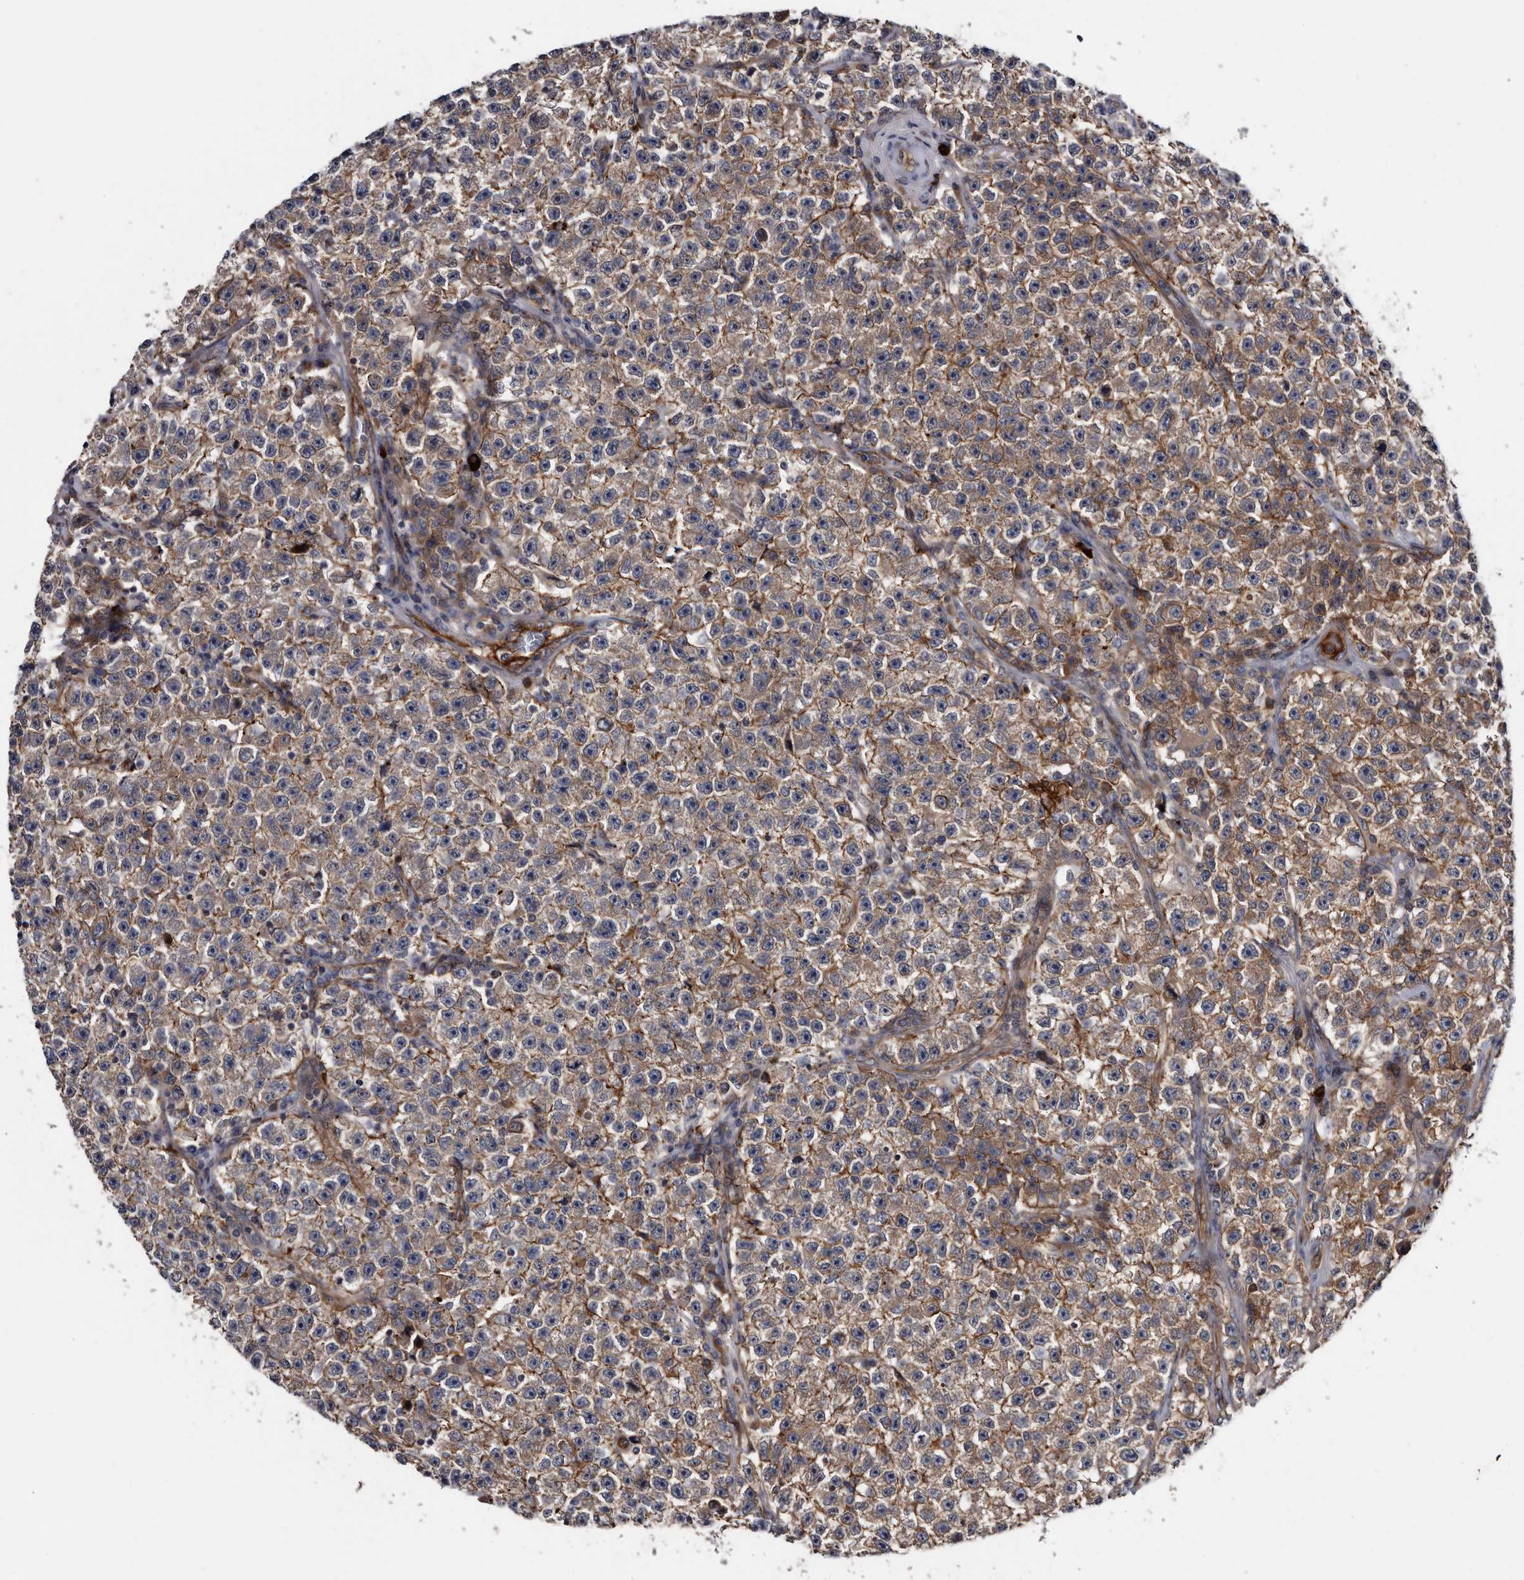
{"staining": {"intensity": "moderate", "quantity": ">75%", "location": "cytoplasmic/membranous"}, "tissue": "testis cancer", "cell_type": "Tumor cells", "image_type": "cancer", "snomed": [{"axis": "morphology", "description": "Seminoma, NOS"}, {"axis": "topography", "description": "Testis"}], "caption": "A histopathology image showing moderate cytoplasmic/membranous staining in approximately >75% of tumor cells in testis cancer (seminoma), as visualized by brown immunohistochemical staining.", "gene": "TSPAN17", "patient": {"sex": "male", "age": 22}}